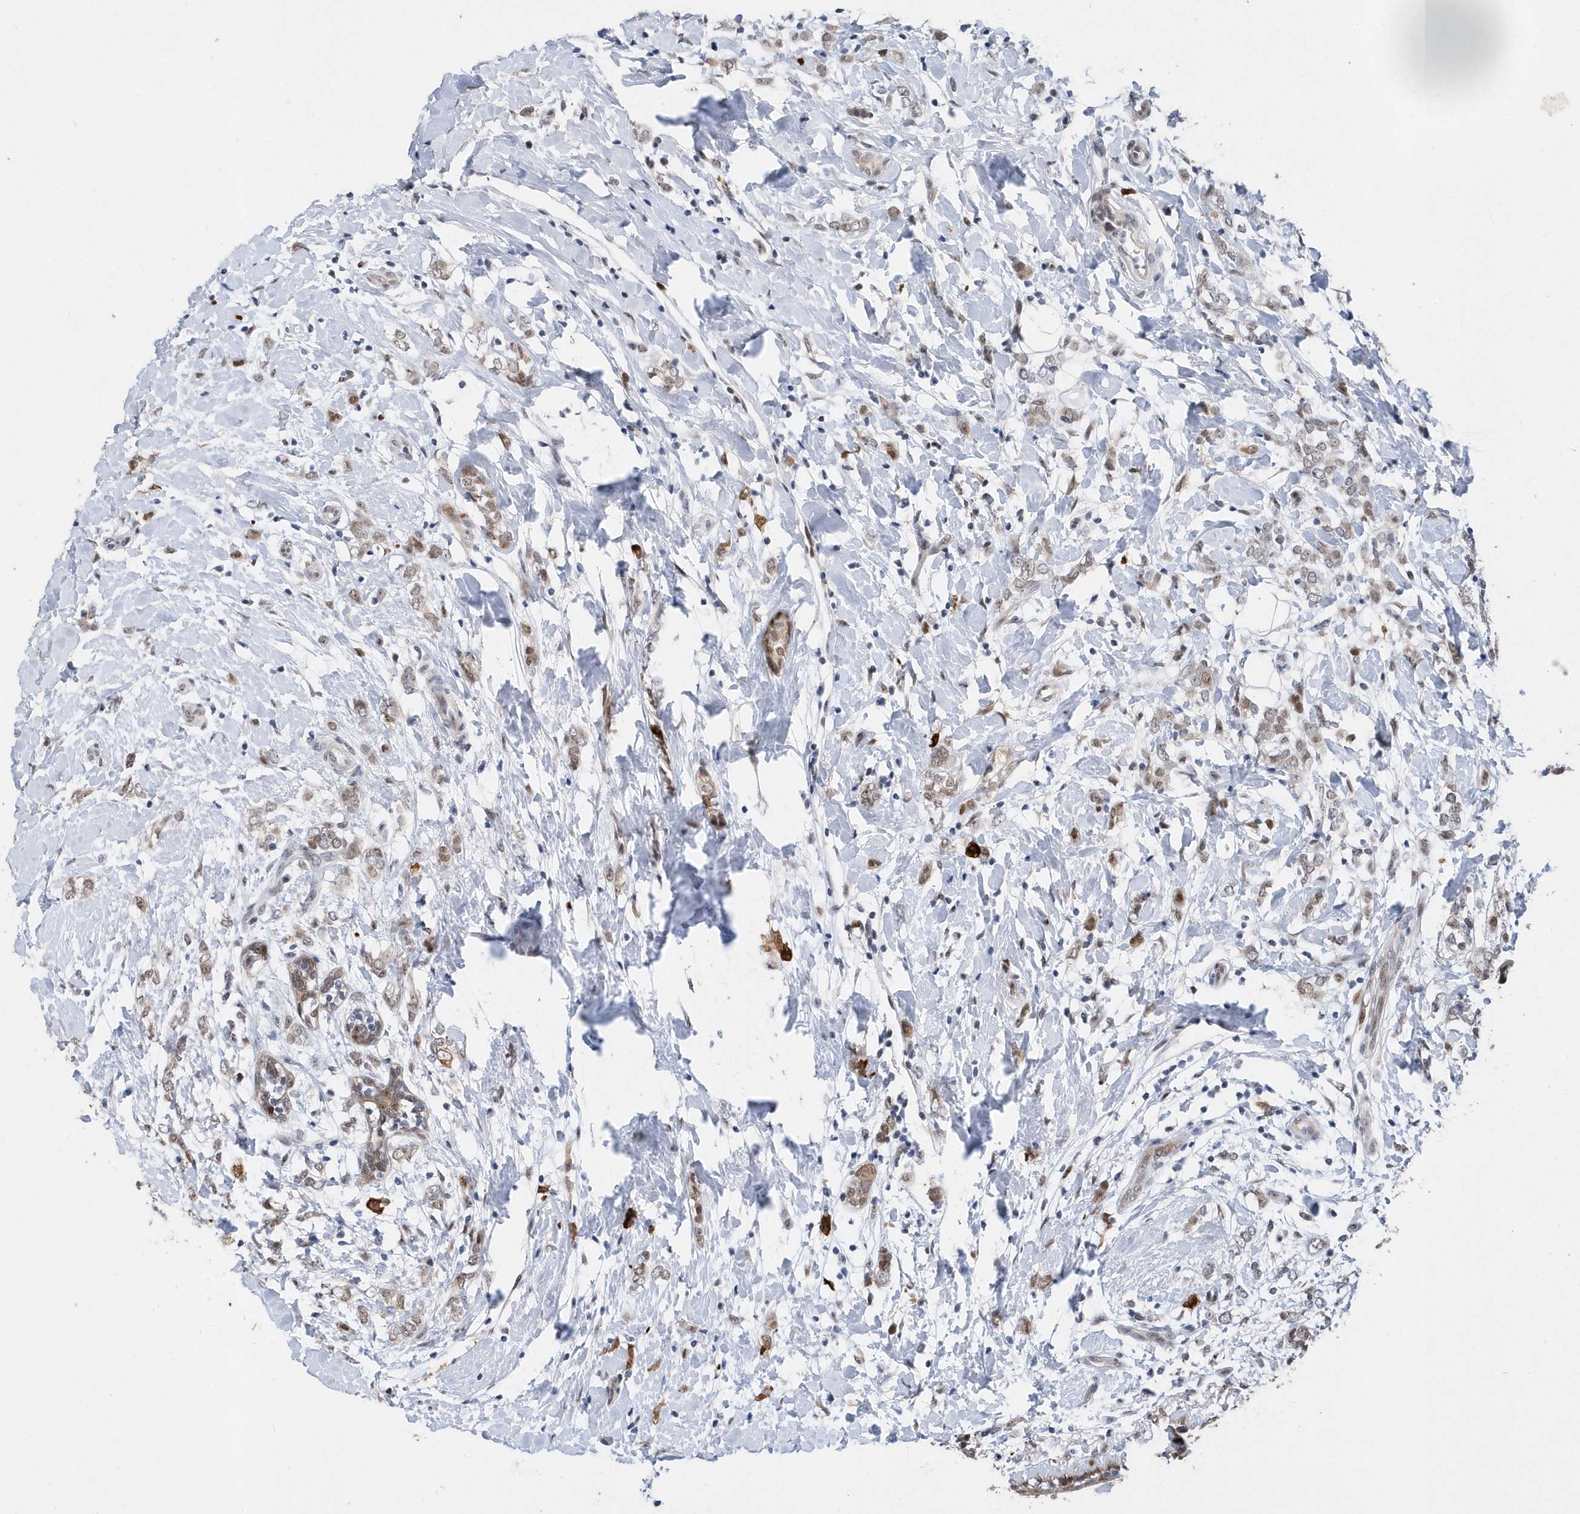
{"staining": {"intensity": "moderate", "quantity": ">75%", "location": "cytoplasmic/membranous"}, "tissue": "breast cancer", "cell_type": "Tumor cells", "image_type": "cancer", "snomed": [{"axis": "morphology", "description": "Normal tissue, NOS"}, {"axis": "morphology", "description": "Lobular carcinoma"}, {"axis": "topography", "description": "Breast"}], "caption": "Immunohistochemistry (IHC) photomicrograph of neoplastic tissue: human breast cancer (lobular carcinoma) stained using IHC exhibits medium levels of moderate protein expression localized specifically in the cytoplasmic/membranous of tumor cells, appearing as a cytoplasmic/membranous brown color.", "gene": "RPP30", "patient": {"sex": "female", "age": 47}}